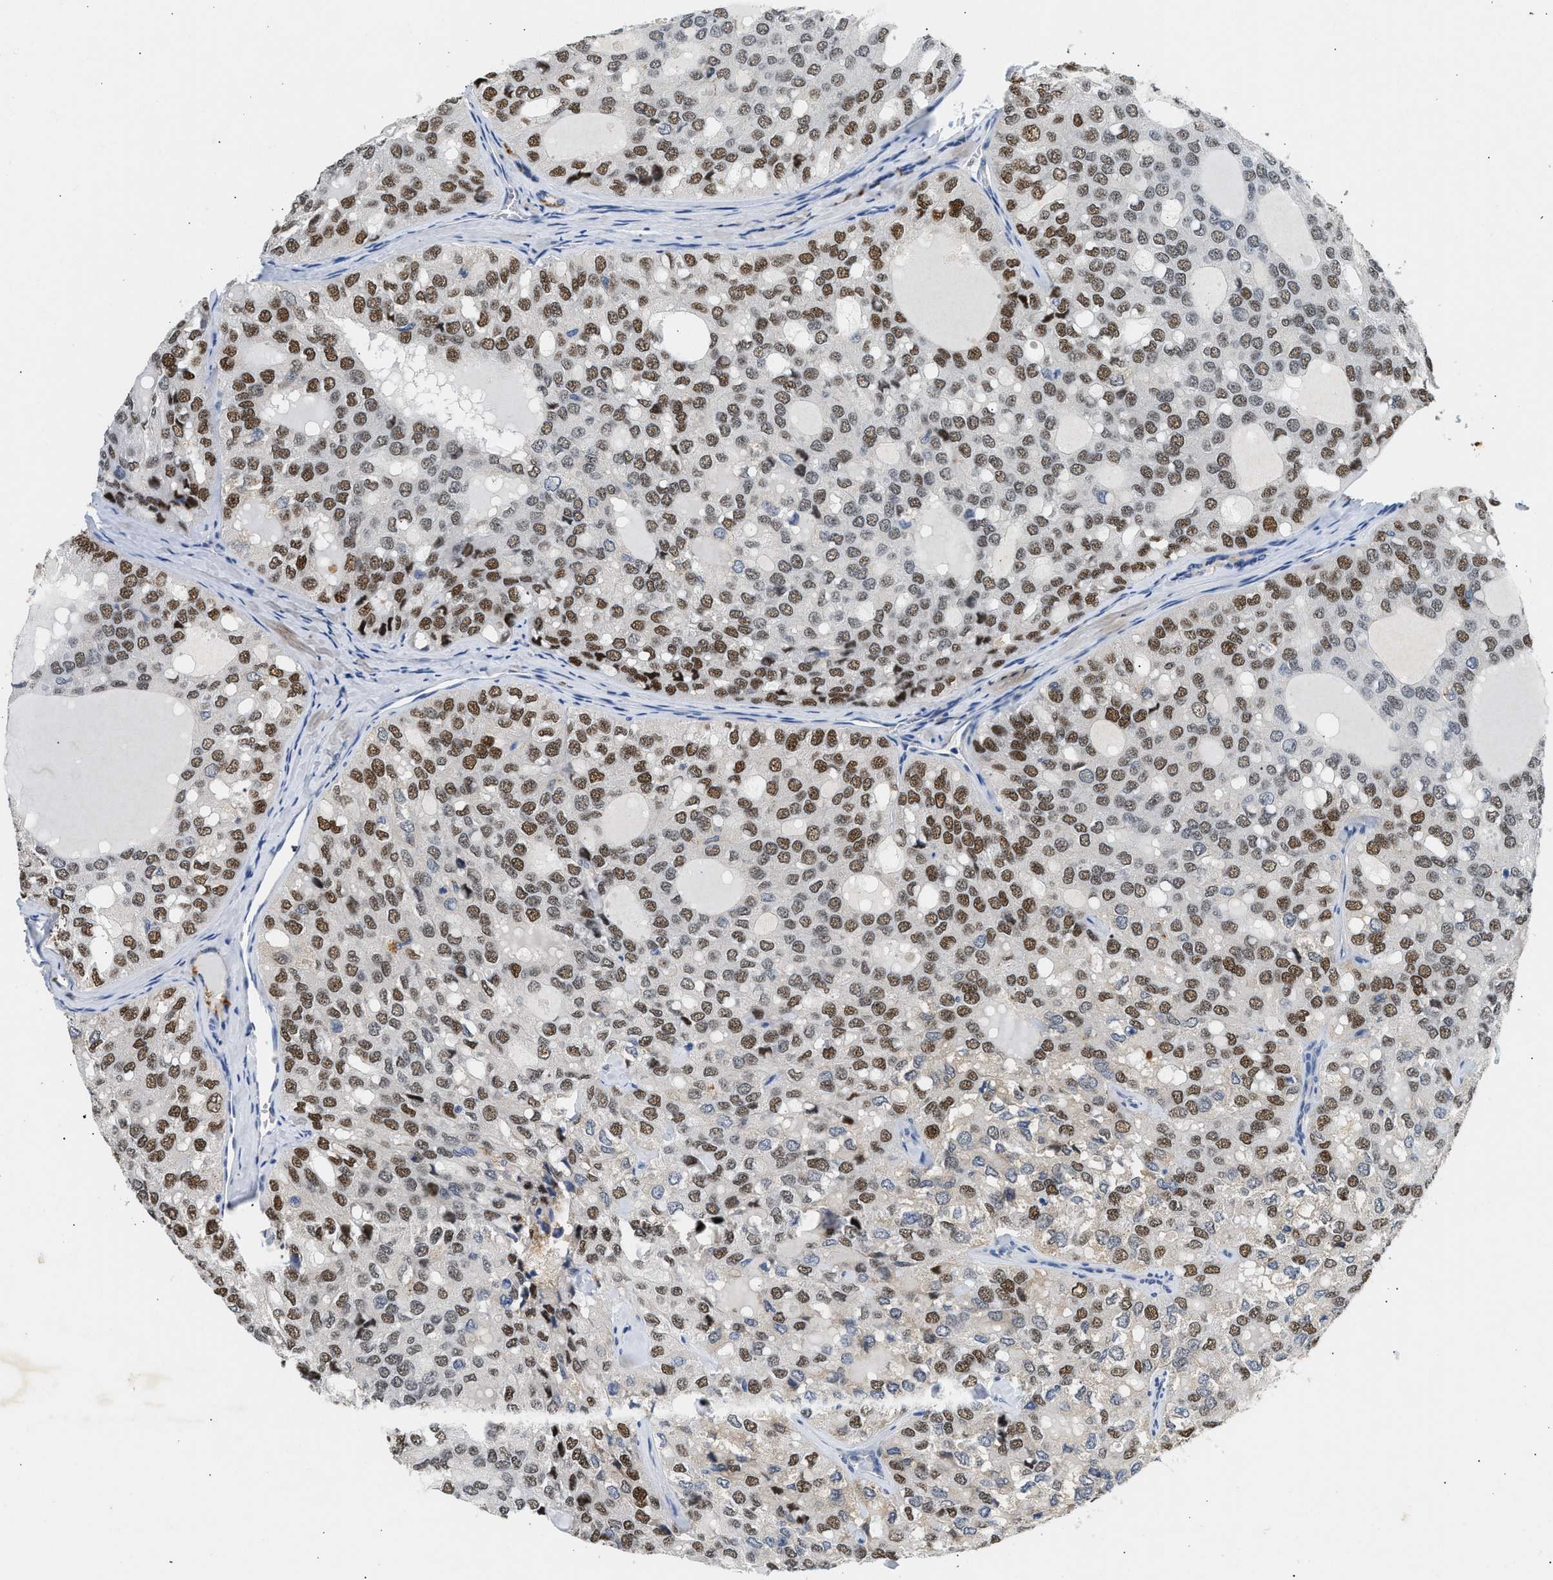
{"staining": {"intensity": "moderate", "quantity": ">75%", "location": "nuclear"}, "tissue": "thyroid cancer", "cell_type": "Tumor cells", "image_type": "cancer", "snomed": [{"axis": "morphology", "description": "Follicular adenoma carcinoma, NOS"}, {"axis": "topography", "description": "Thyroid gland"}], "caption": "The image displays a brown stain indicating the presence of a protein in the nuclear of tumor cells in thyroid follicular adenoma carcinoma.", "gene": "PPM1L", "patient": {"sex": "male", "age": 75}}